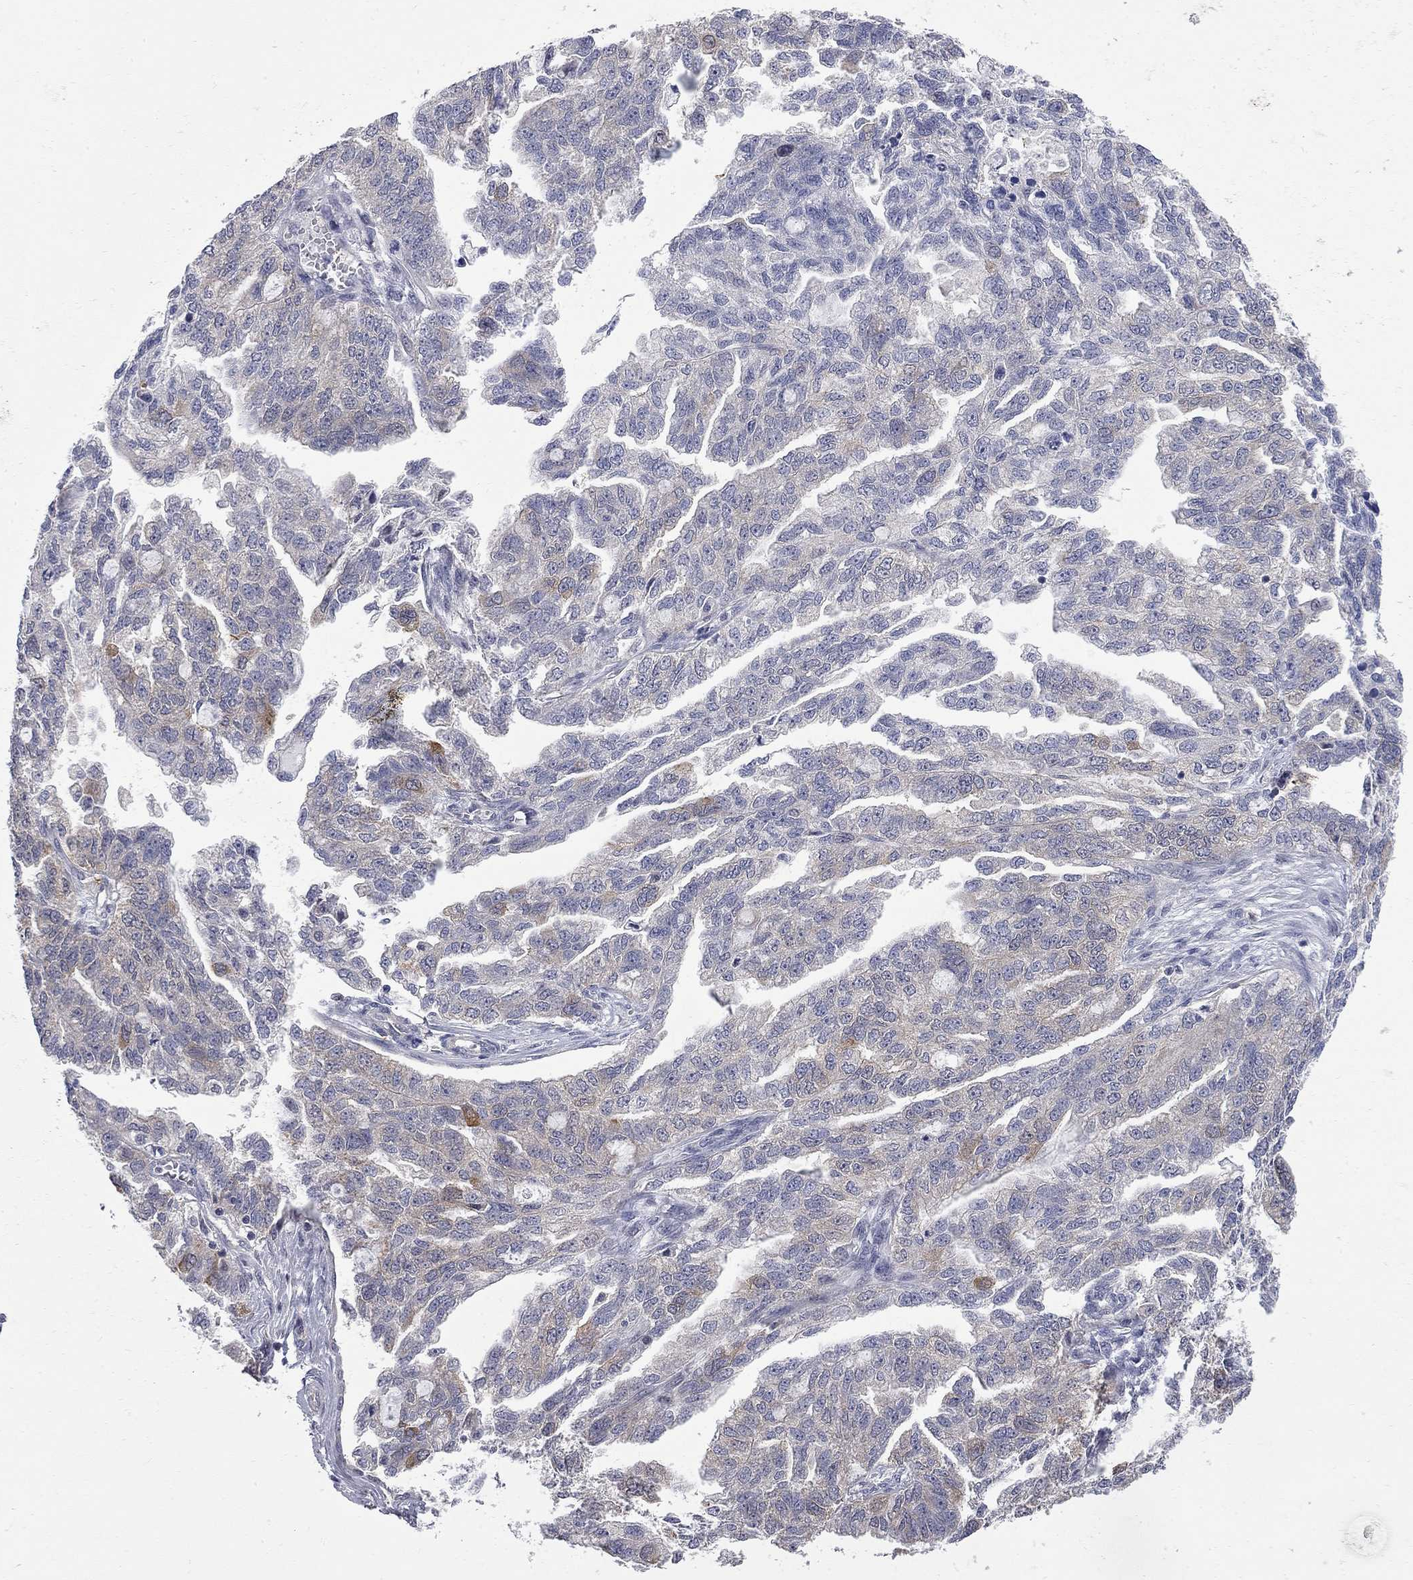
{"staining": {"intensity": "moderate", "quantity": "<25%", "location": "cytoplasmic/membranous"}, "tissue": "ovarian cancer", "cell_type": "Tumor cells", "image_type": "cancer", "snomed": [{"axis": "morphology", "description": "Cystadenocarcinoma, serous, NOS"}, {"axis": "topography", "description": "Ovary"}], "caption": "About <25% of tumor cells in human serous cystadenocarcinoma (ovarian) exhibit moderate cytoplasmic/membranous protein expression as visualized by brown immunohistochemical staining.", "gene": "GALNT8", "patient": {"sex": "female", "age": 51}}